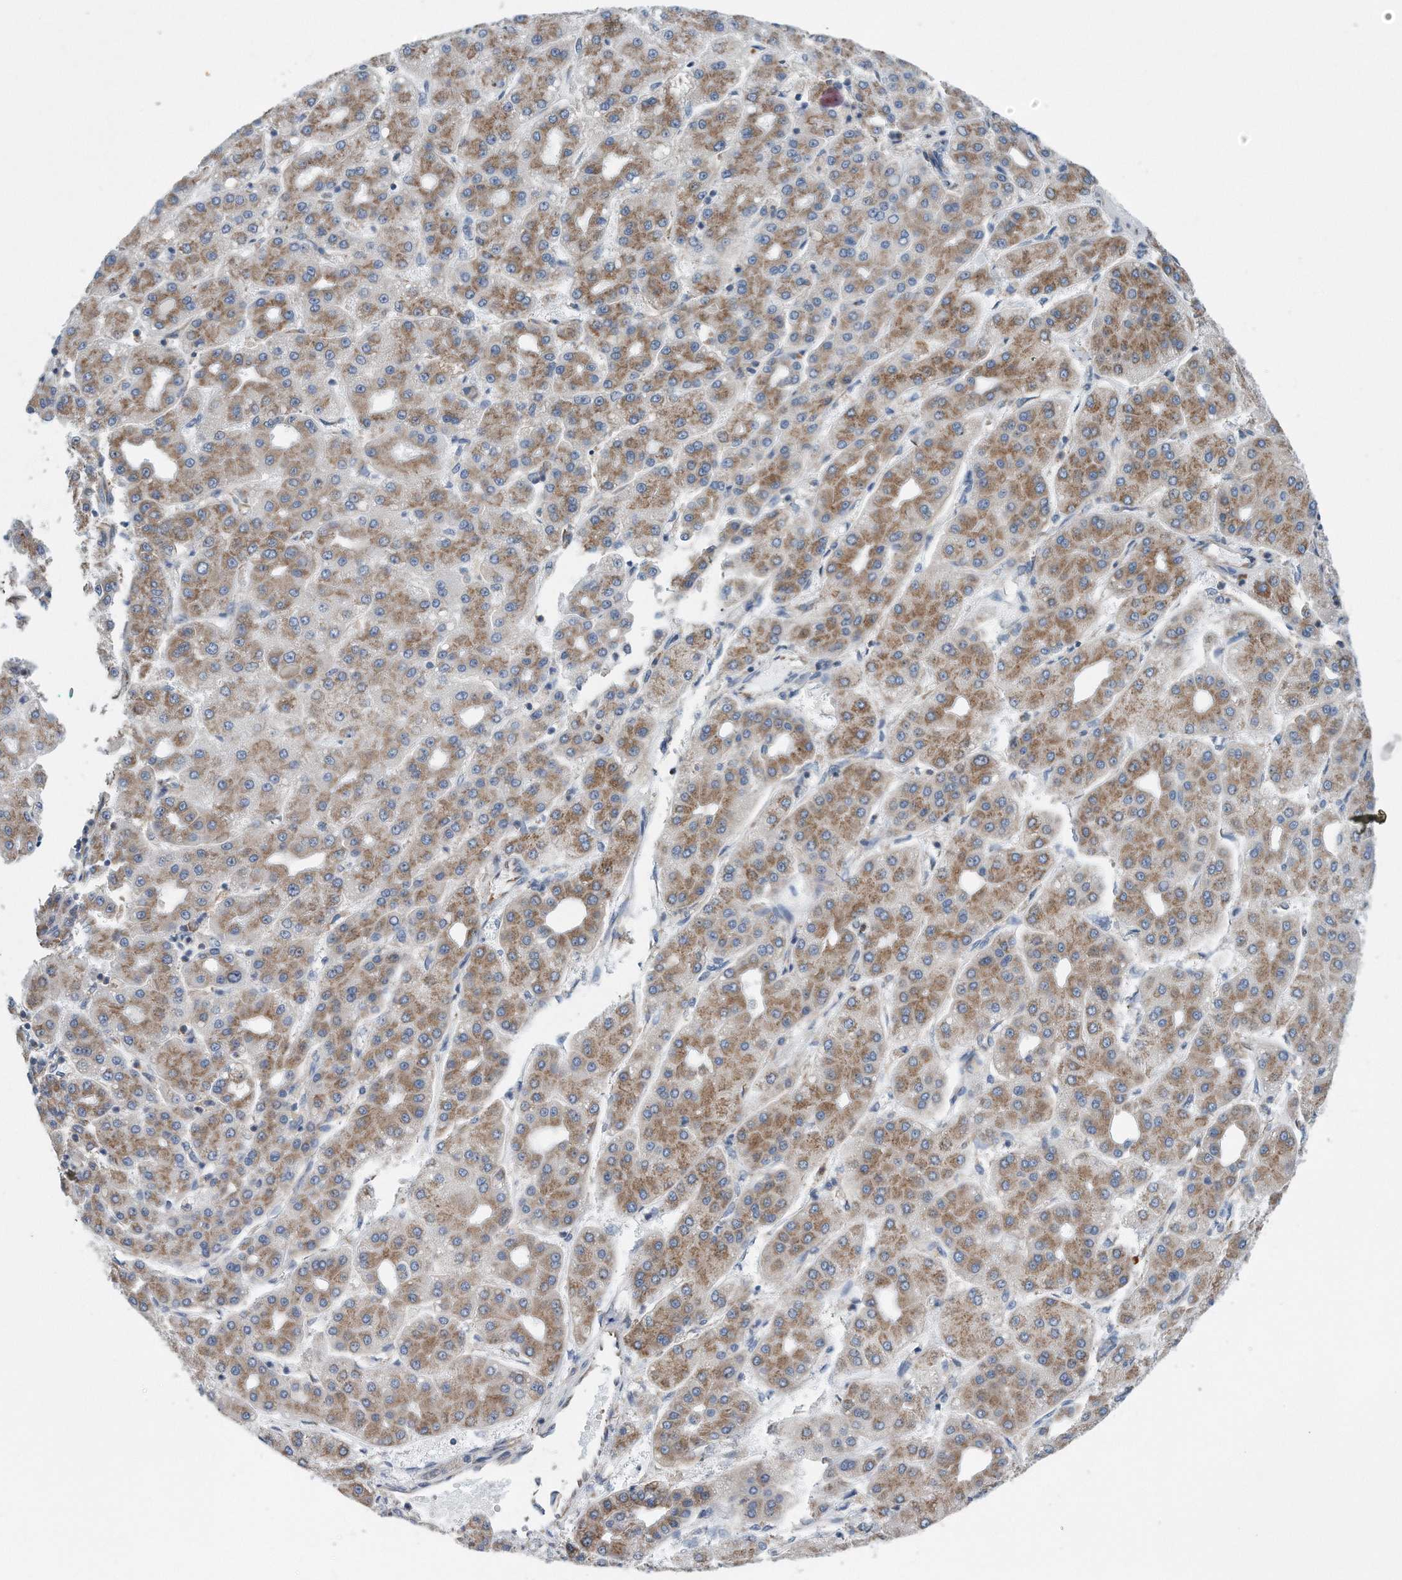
{"staining": {"intensity": "moderate", "quantity": ">75%", "location": "cytoplasmic/membranous"}, "tissue": "liver cancer", "cell_type": "Tumor cells", "image_type": "cancer", "snomed": [{"axis": "morphology", "description": "Carcinoma, Hepatocellular, NOS"}, {"axis": "topography", "description": "Liver"}], "caption": "Immunohistochemistry histopathology image of human liver cancer (hepatocellular carcinoma) stained for a protein (brown), which shows medium levels of moderate cytoplasmic/membranous expression in approximately >75% of tumor cells.", "gene": "RPL26L1", "patient": {"sex": "male", "age": 65}}